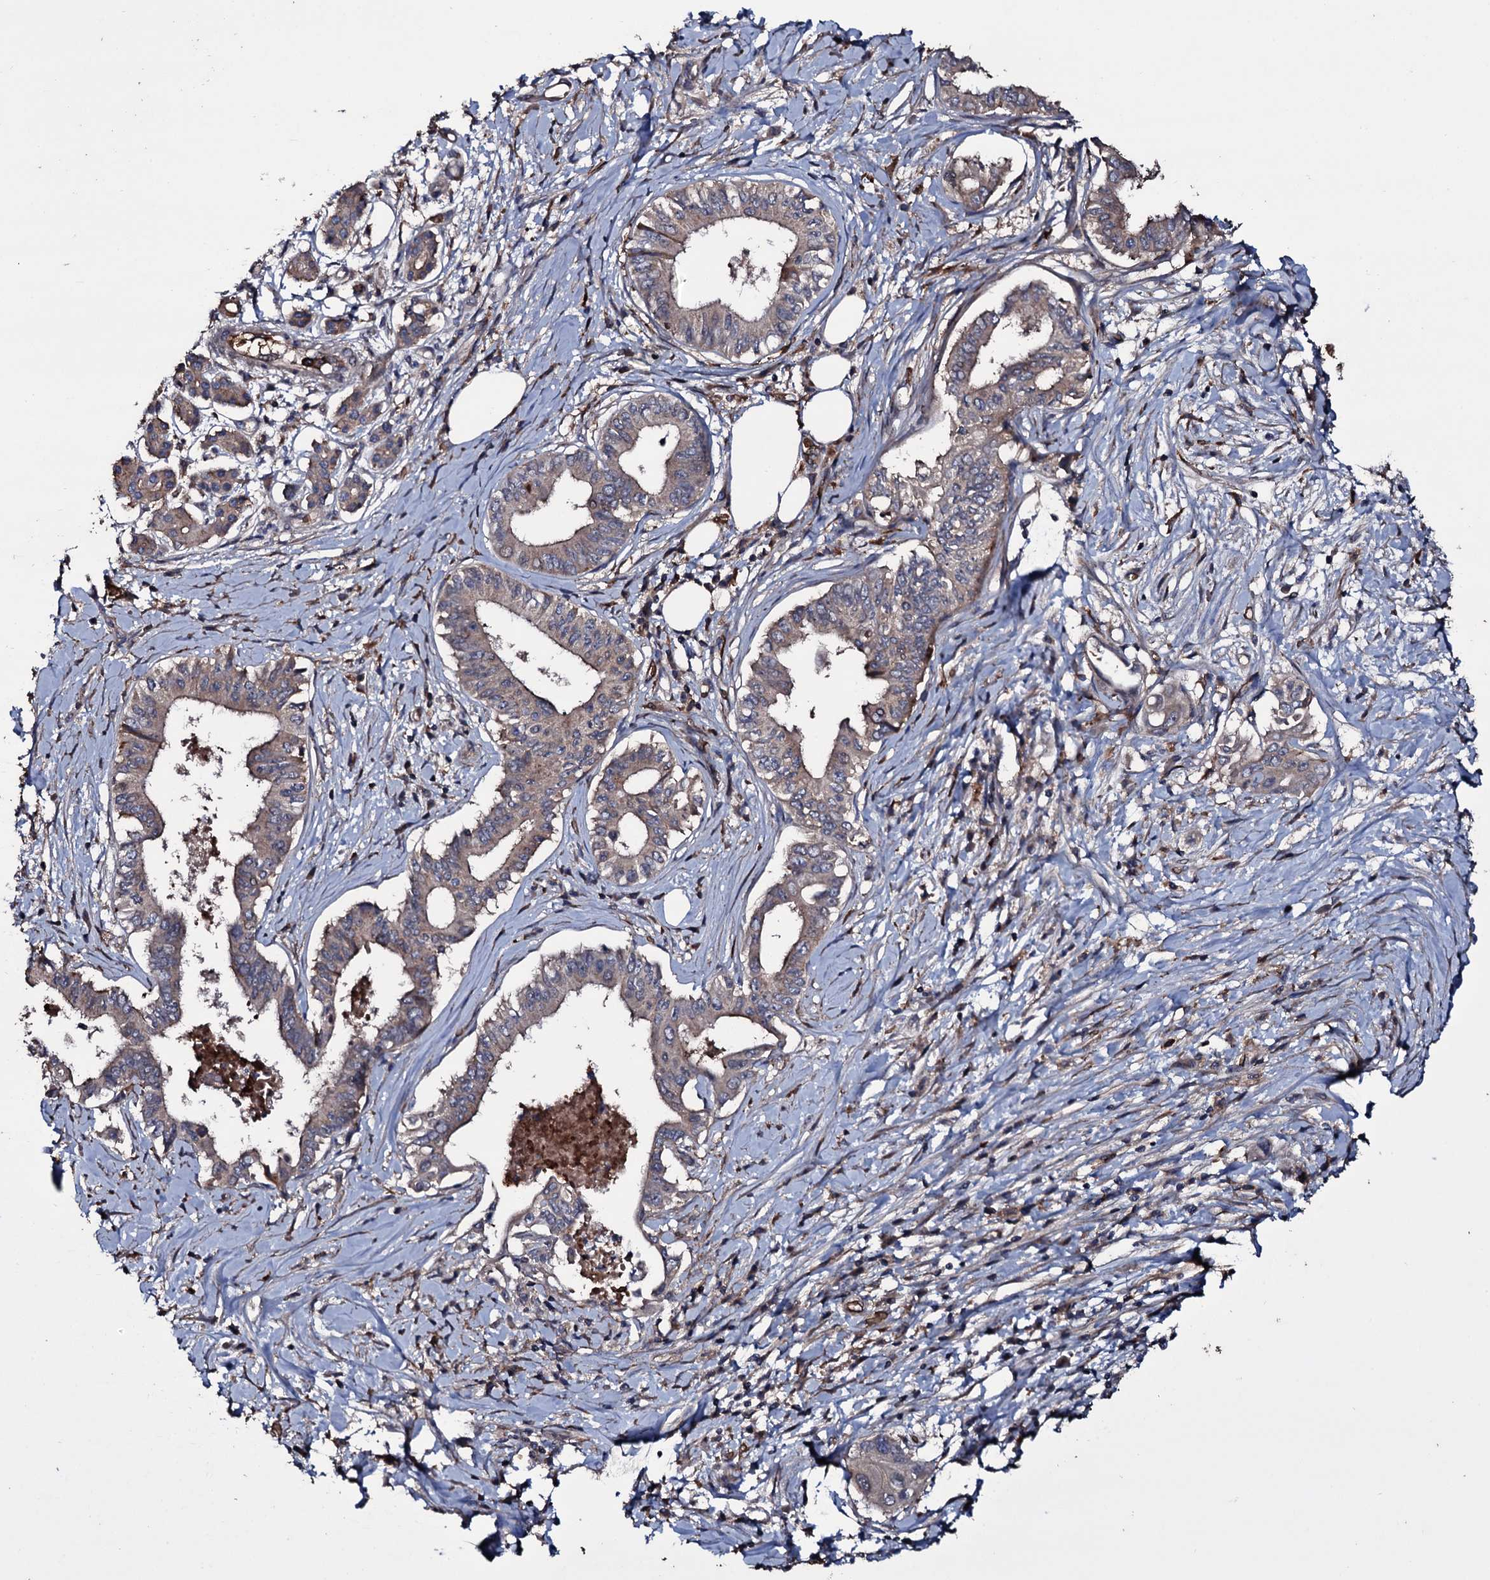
{"staining": {"intensity": "weak", "quantity": "25%-75%", "location": "cytoplasmic/membranous"}, "tissue": "pancreatic cancer", "cell_type": "Tumor cells", "image_type": "cancer", "snomed": [{"axis": "morphology", "description": "Adenocarcinoma, NOS"}, {"axis": "topography", "description": "Pancreas"}], "caption": "IHC (DAB) staining of pancreatic adenocarcinoma reveals weak cytoplasmic/membranous protein expression in about 25%-75% of tumor cells. The protein of interest is shown in brown color, while the nuclei are stained blue.", "gene": "ZSWIM8", "patient": {"sex": "female", "age": 77}}